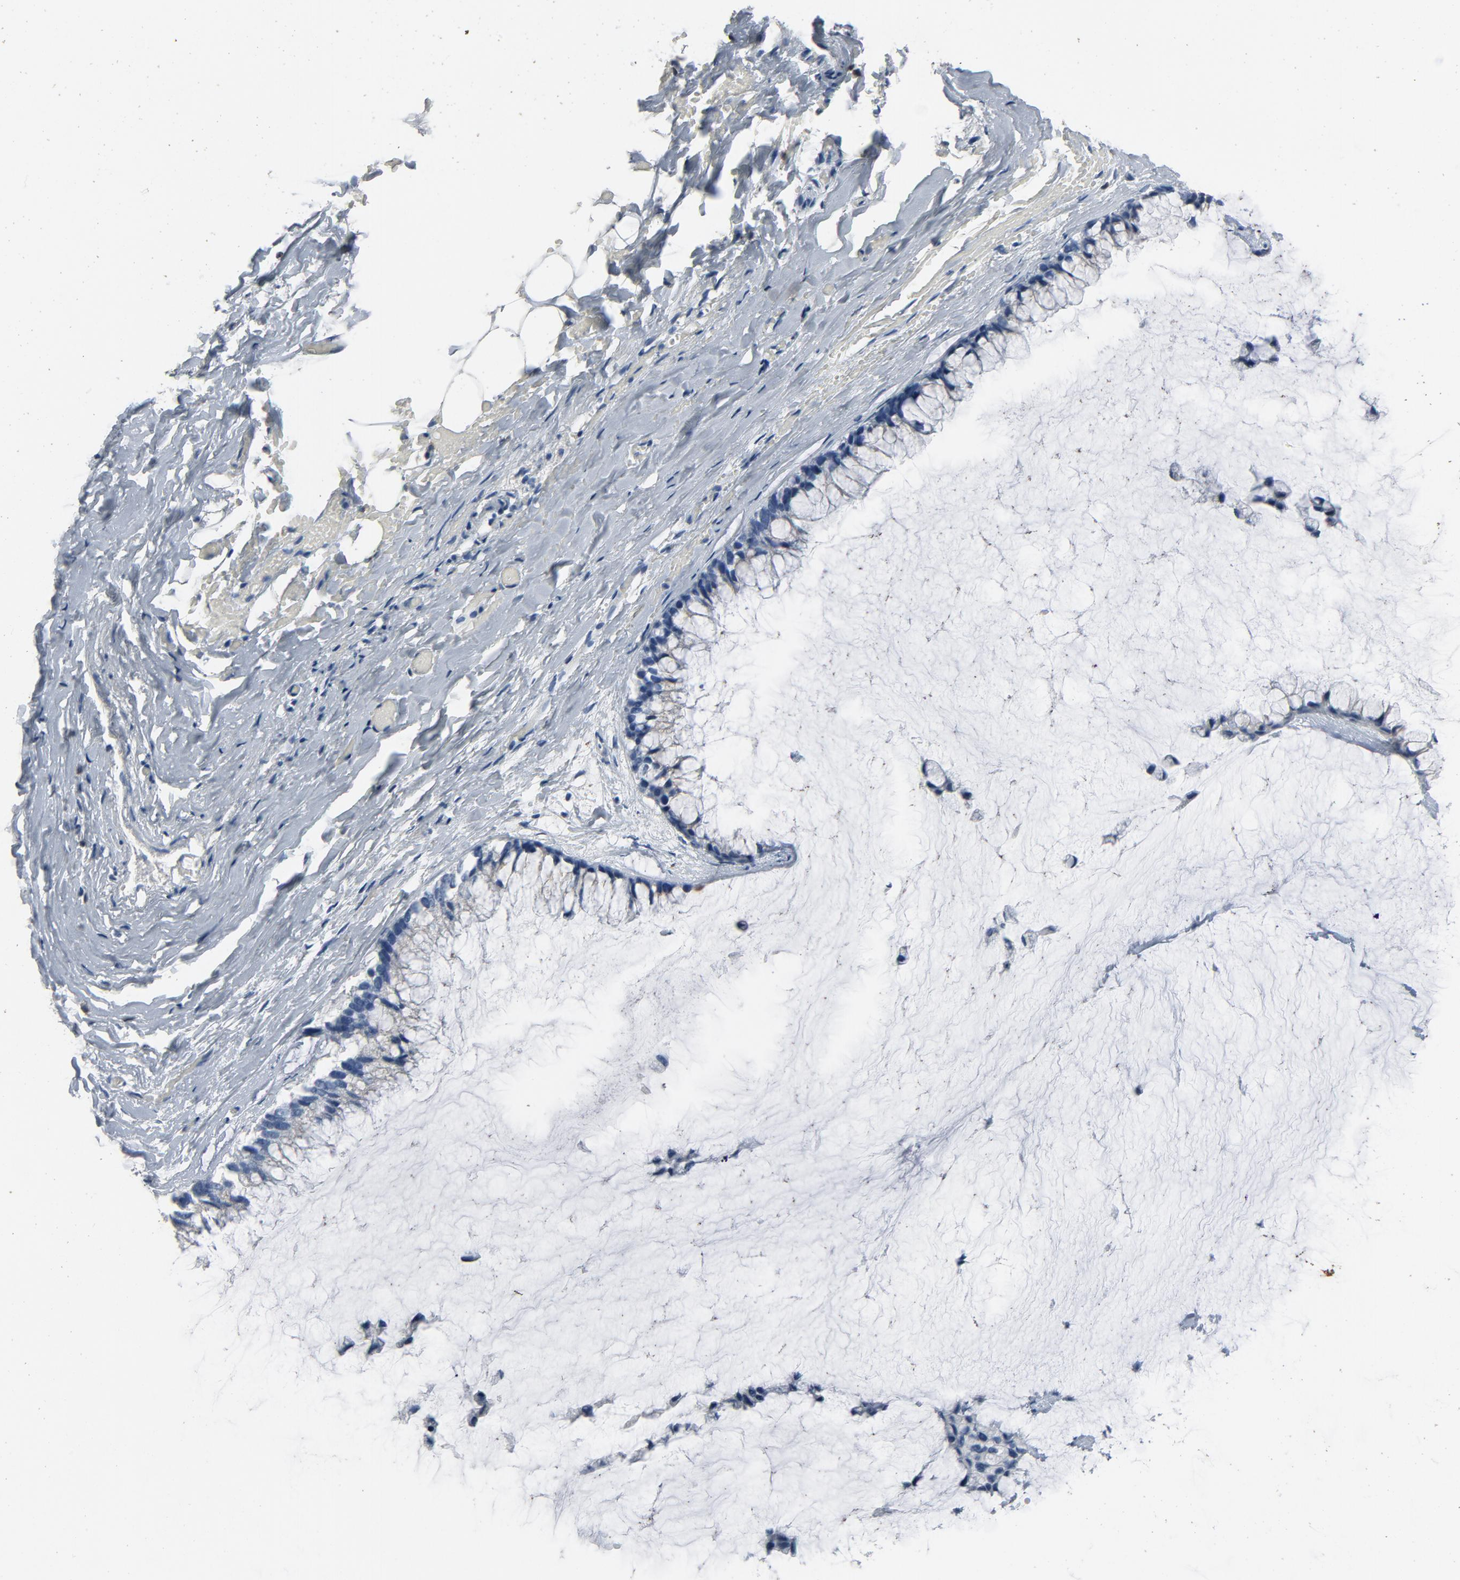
{"staining": {"intensity": "negative", "quantity": "none", "location": "none"}, "tissue": "ovarian cancer", "cell_type": "Tumor cells", "image_type": "cancer", "snomed": [{"axis": "morphology", "description": "Cystadenocarcinoma, mucinous, NOS"}, {"axis": "topography", "description": "Ovary"}], "caption": "An immunohistochemistry (IHC) micrograph of ovarian mucinous cystadenocarcinoma is shown. There is no staining in tumor cells of ovarian mucinous cystadenocarcinoma.", "gene": "LCK", "patient": {"sex": "female", "age": 39}}